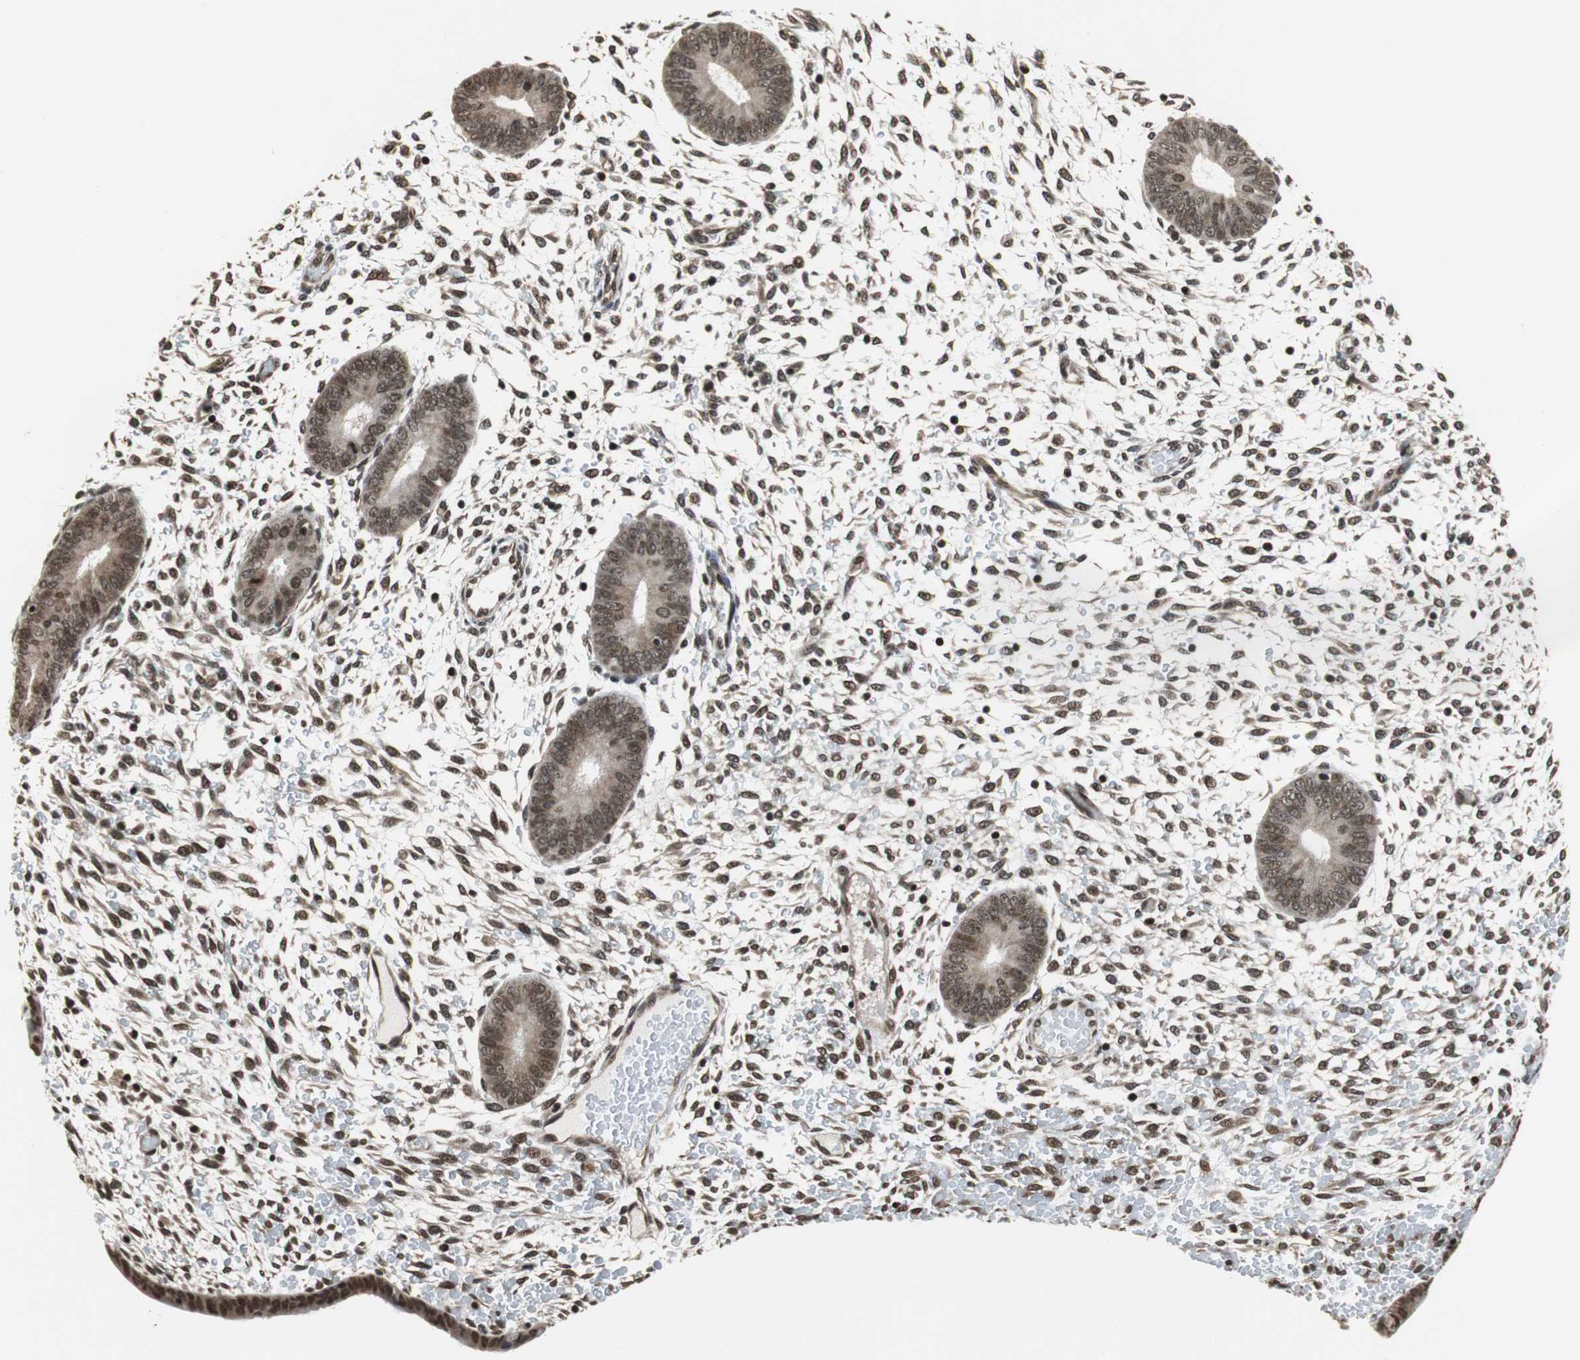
{"staining": {"intensity": "strong", "quantity": ">75%", "location": "nuclear"}, "tissue": "endometrium", "cell_type": "Cells in endometrial stroma", "image_type": "normal", "snomed": [{"axis": "morphology", "description": "Normal tissue, NOS"}, {"axis": "topography", "description": "Endometrium"}], "caption": "DAB (3,3'-diaminobenzidine) immunohistochemical staining of normal endometrium shows strong nuclear protein positivity in approximately >75% of cells in endometrial stroma.", "gene": "REST", "patient": {"sex": "female", "age": 42}}